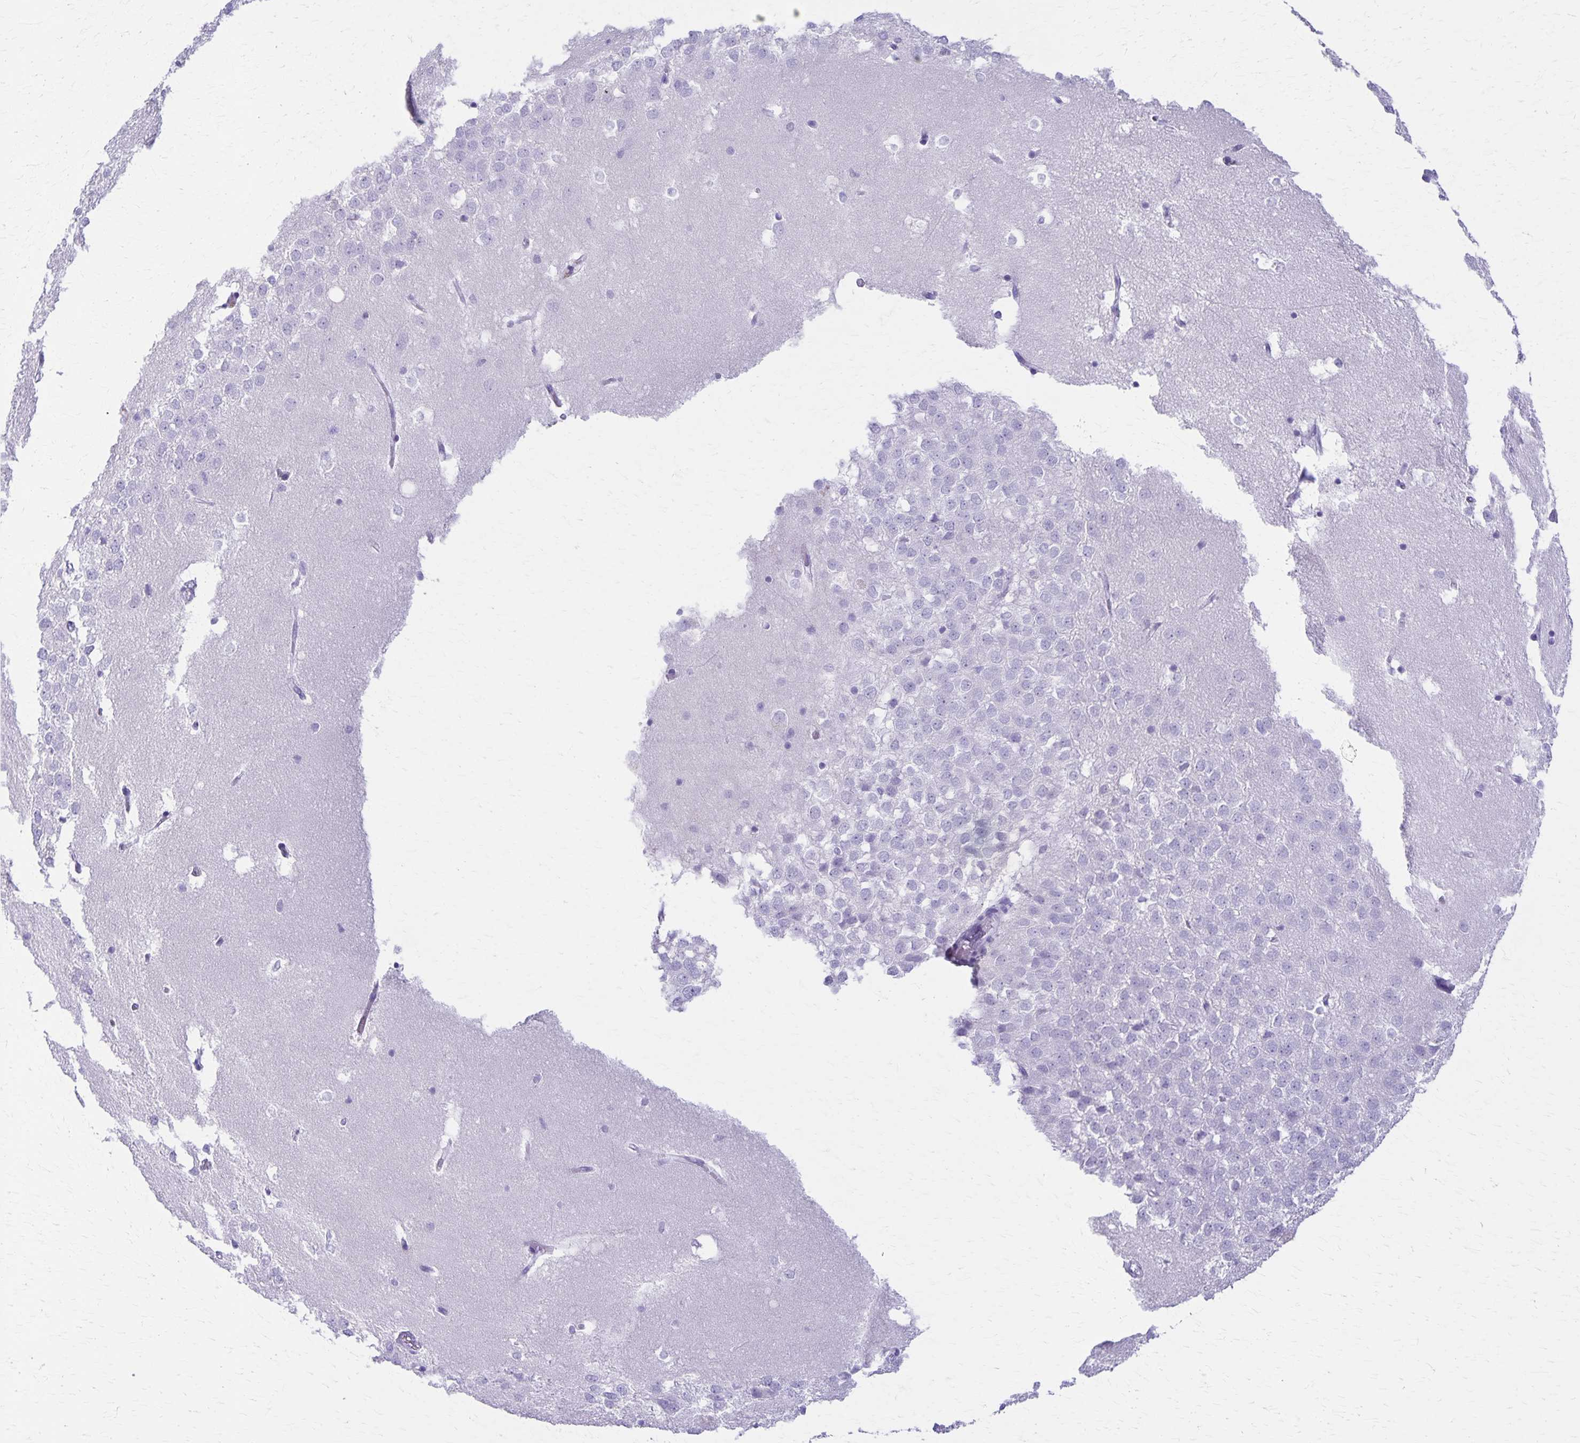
{"staining": {"intensity": "negative", "quantity": "none", "location": "none"}, "tissue": "hippocampus", "cell_type": "Glial cells", "image_type": "normal", "snomed": [{"axis": "morphology", "description": "Normal tissue, NOS"}, {"axis": "topography", "description": "Hippocampus"}], "caption": "Immunohistochemistry image of unremarkable hippocampus stained for a protein (brown), which demonstrates no positivity in glial cells. Nuclei are stained in blue.", "gene": "DEFA5", "patient": {"sex": "male", "age": 58}}